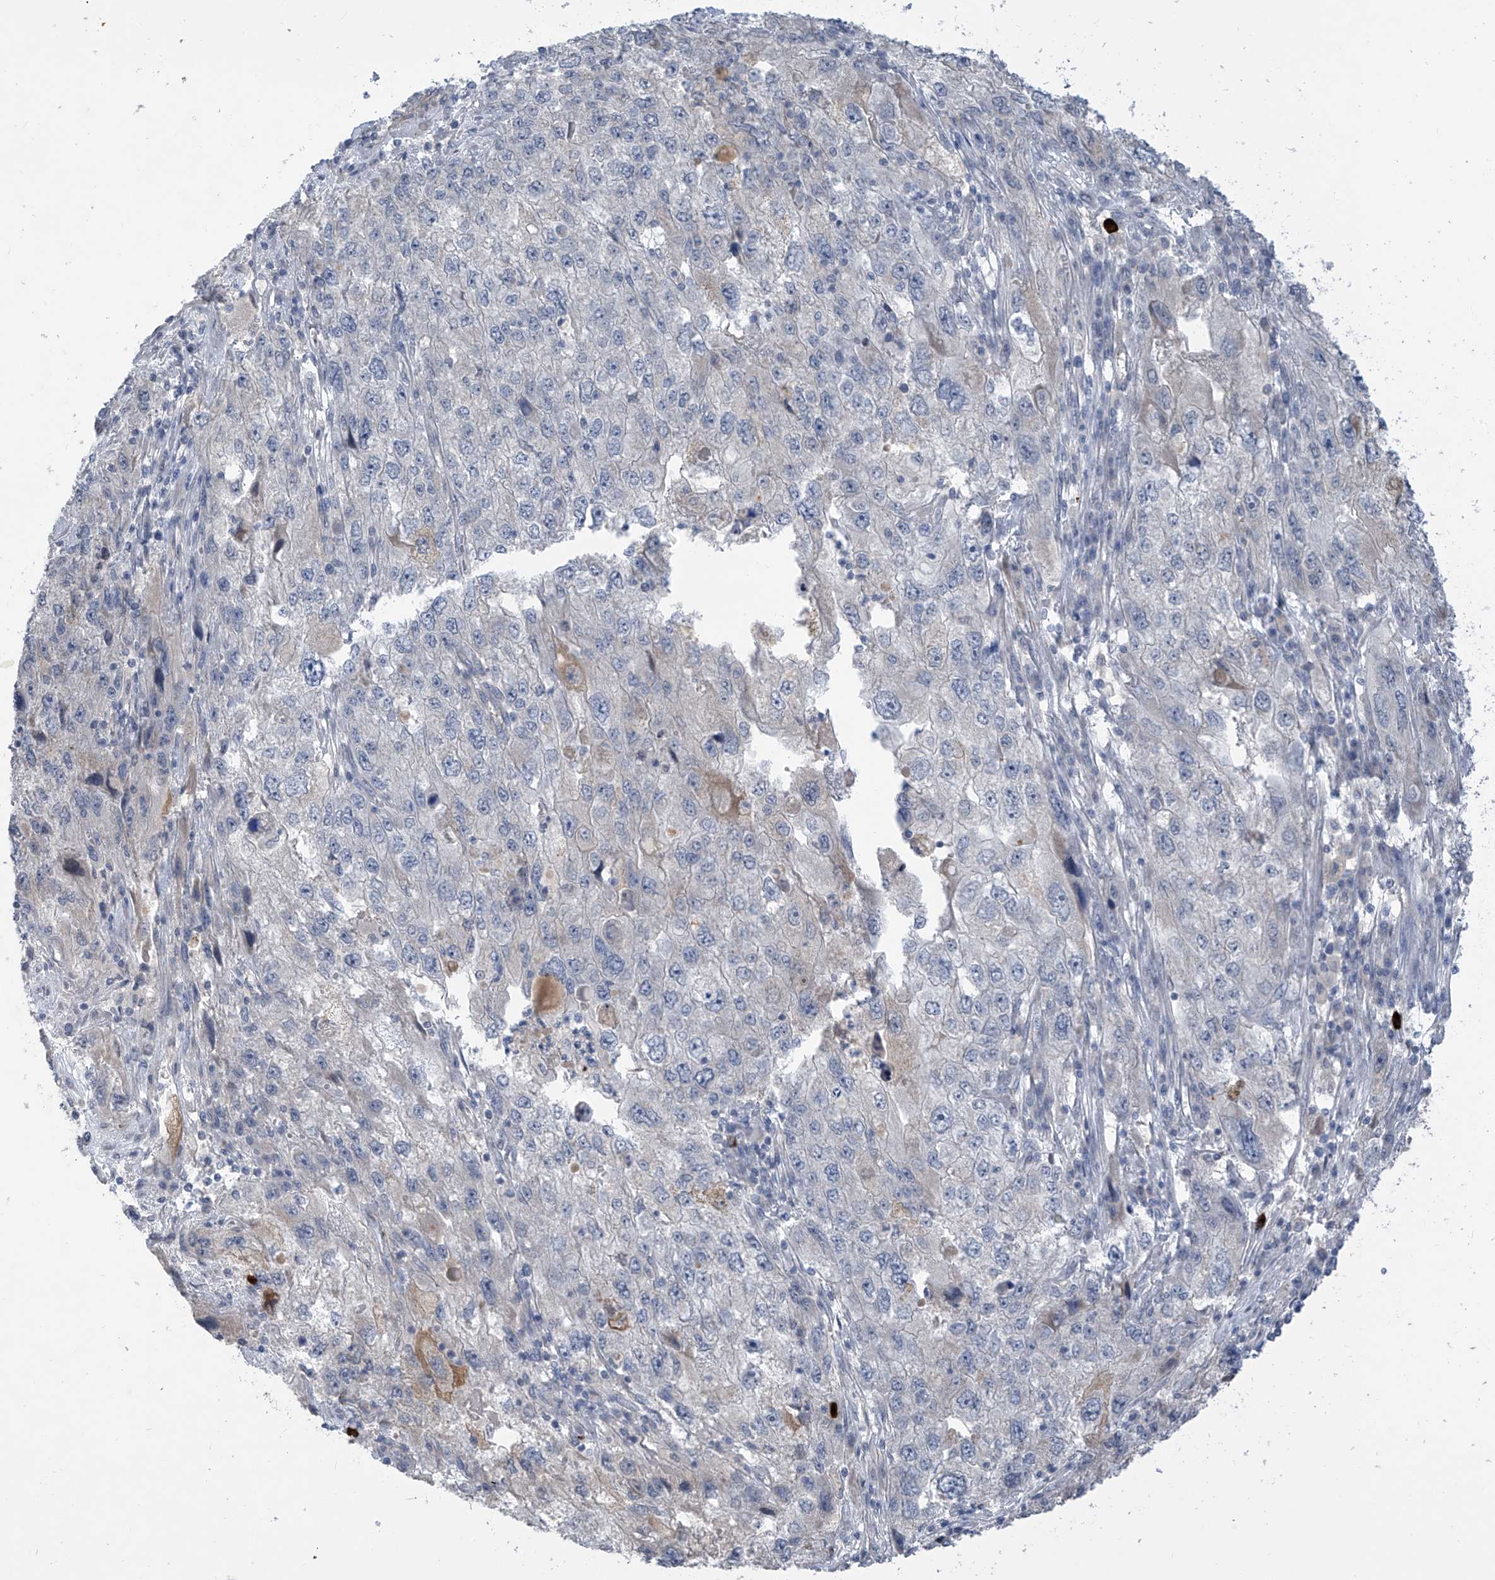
{"staining": {"intensity": "negative", "quantity": "none", "location": "none"}, "tissue": "endometrial cancer", "cell_type": "Tumor cells", "image_type": "cancer", "snomed": [{"axis": "morphology", "description": "Adenocarcinoma, NOS"}, {"axis": "topography", "description": "Endometrium"}], "caption": "An immunohistochemistry image of endometrial cancer (adenocarcinoma) is shown. There is no staining in tumor cells of endometrial cancer (adenocarcinoma).", "gene": "DGKQ", "patient": {"sex": "female", "age": 49}}